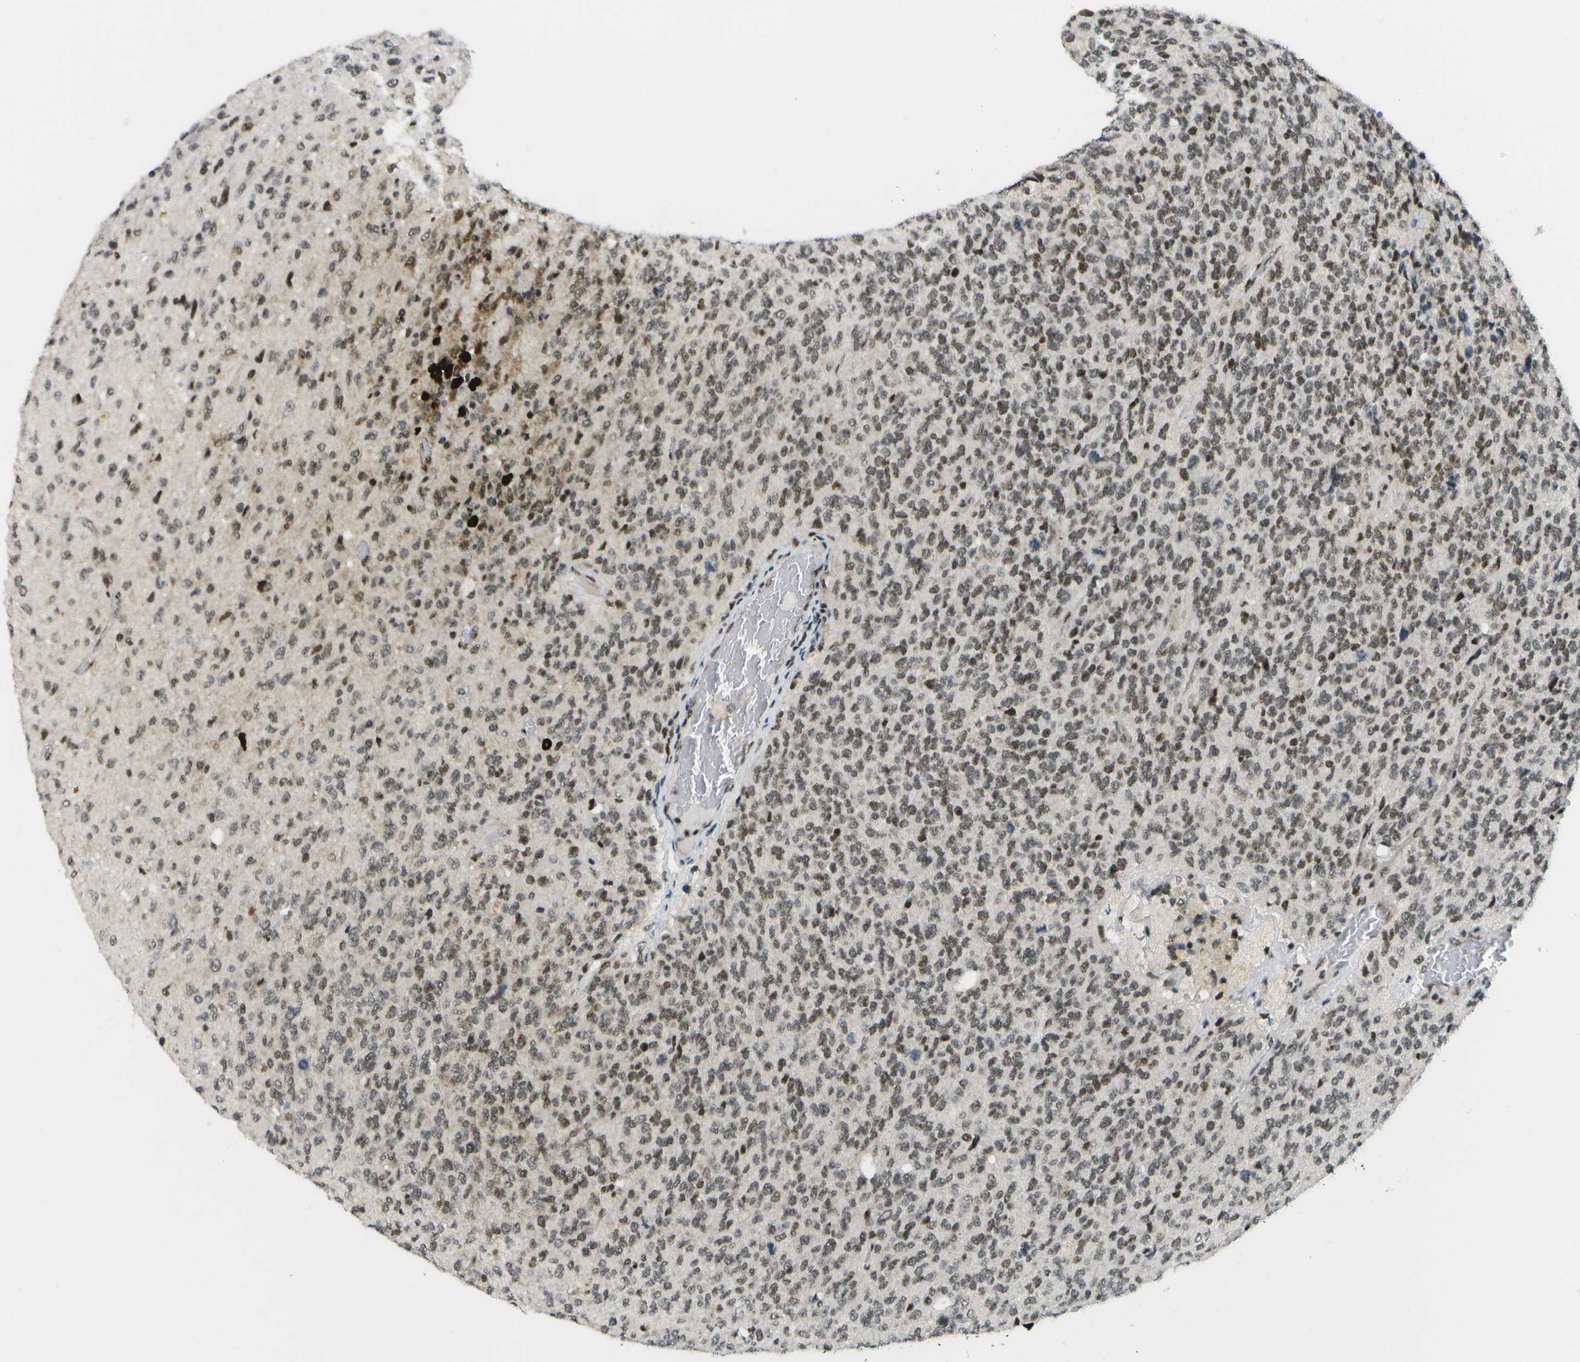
{"staining": {"intensity": "moderate", "quantity": "25%-75%", "location": "nuclear"}, "tissue": "glioma", "cell_type": "Tumor cells", "image_type": "cancer", "snomed": [{"axis": "morphology", "description": "Glioma, malignant, High grade"}, {"axis": "topography", "description": "pancreas cauda"}], "caption": "Immunohistochemistry (DAB) staining of glioma reveals moderate nuclear protein staining in about 25%-75% of tumor cells. The protein is stained brown, and the nuclei are stained in blue (DAB IHC with brightfield microscopy, high magnification).", "gene": "IRF7", "patient": {"sex": "male", "age": 60}}